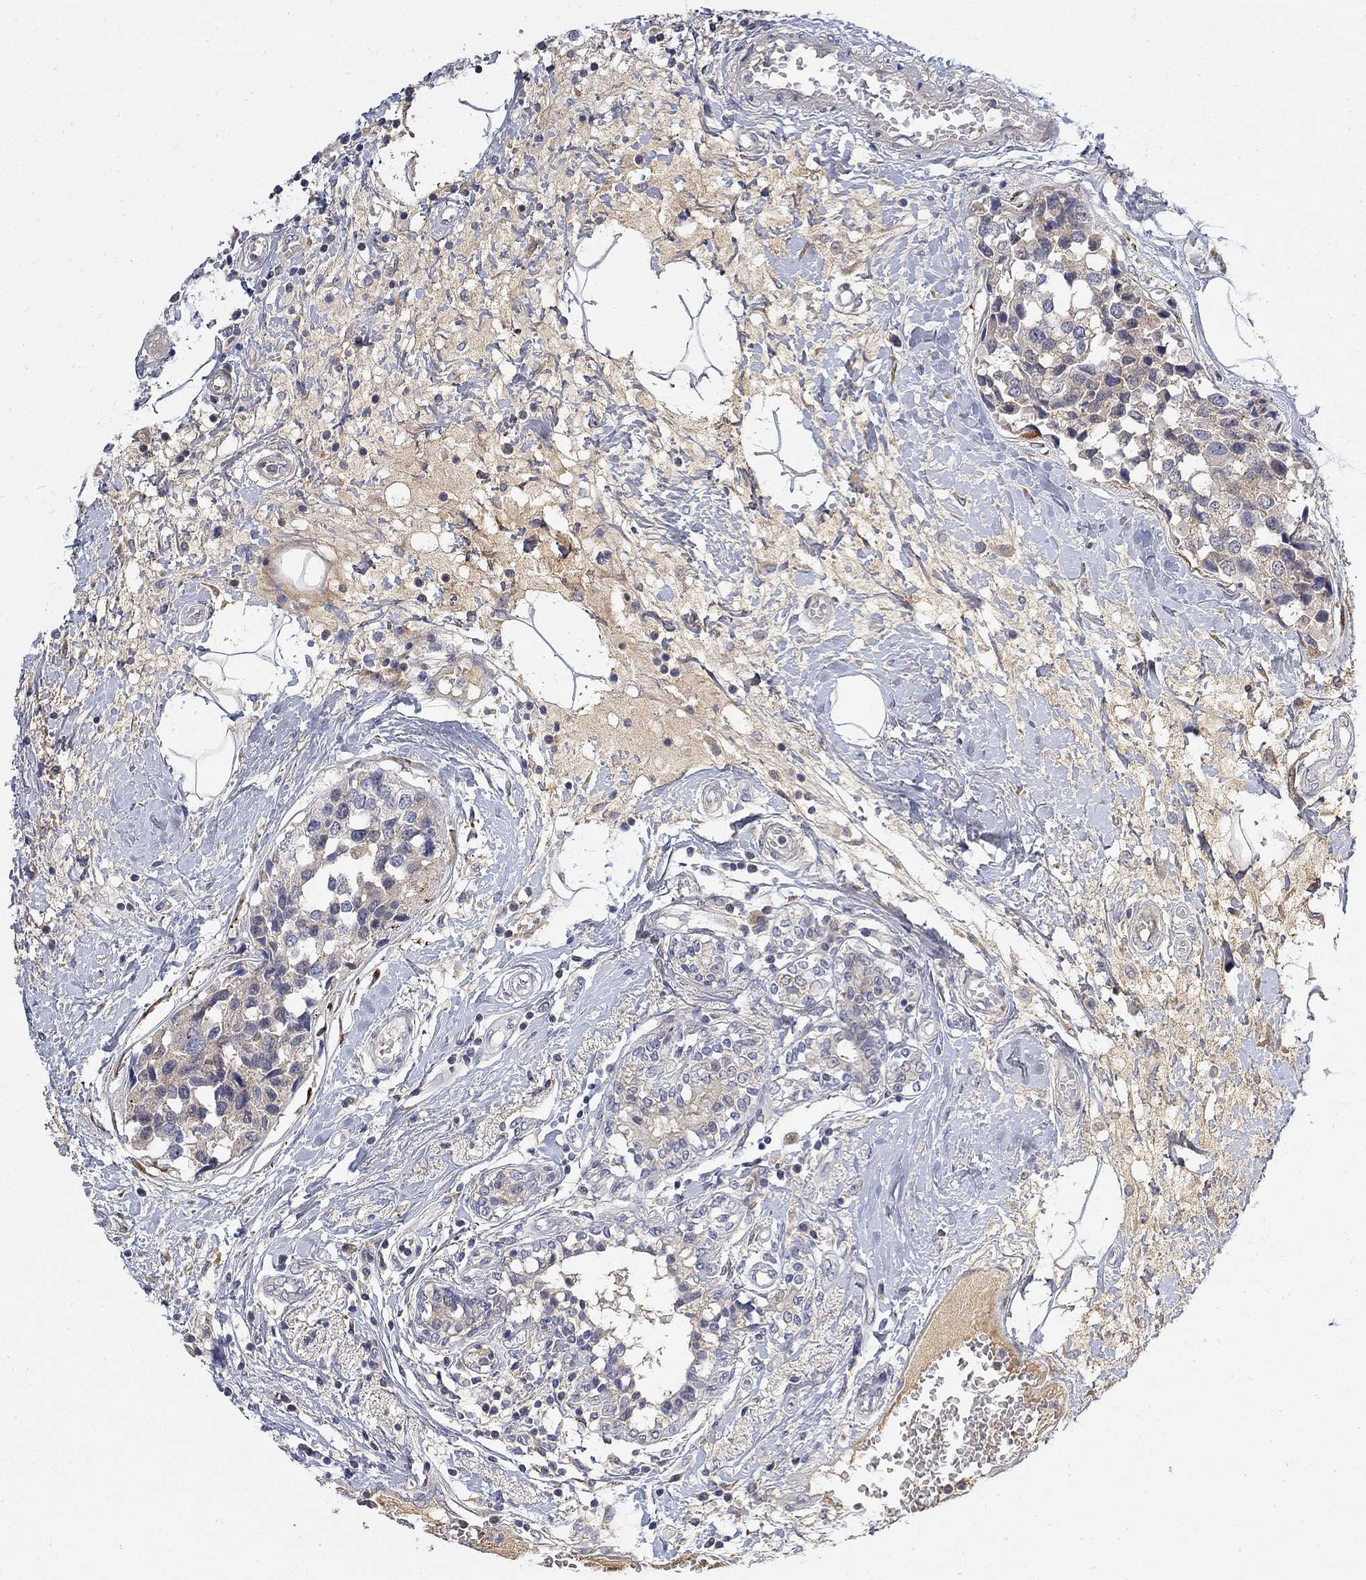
{"staining": {"intensity": "negative", "quantity": "none", "location": "none"}, "tissue": "breast cancer", "cell_type": "Tumor cells", "image_type": "cancer", "snomed": [{"axis": "morphology", "description": "Lobular carcinoma"}, {"axis": "topography", "description": "Breast"}], "caption": "This is an immunohistochemistry micrograph of human breast lobular carcinoma. There is no positivity in tumor cells.", "gene": "FNDC5", "patient": {"sex": "female", "age": 59}}